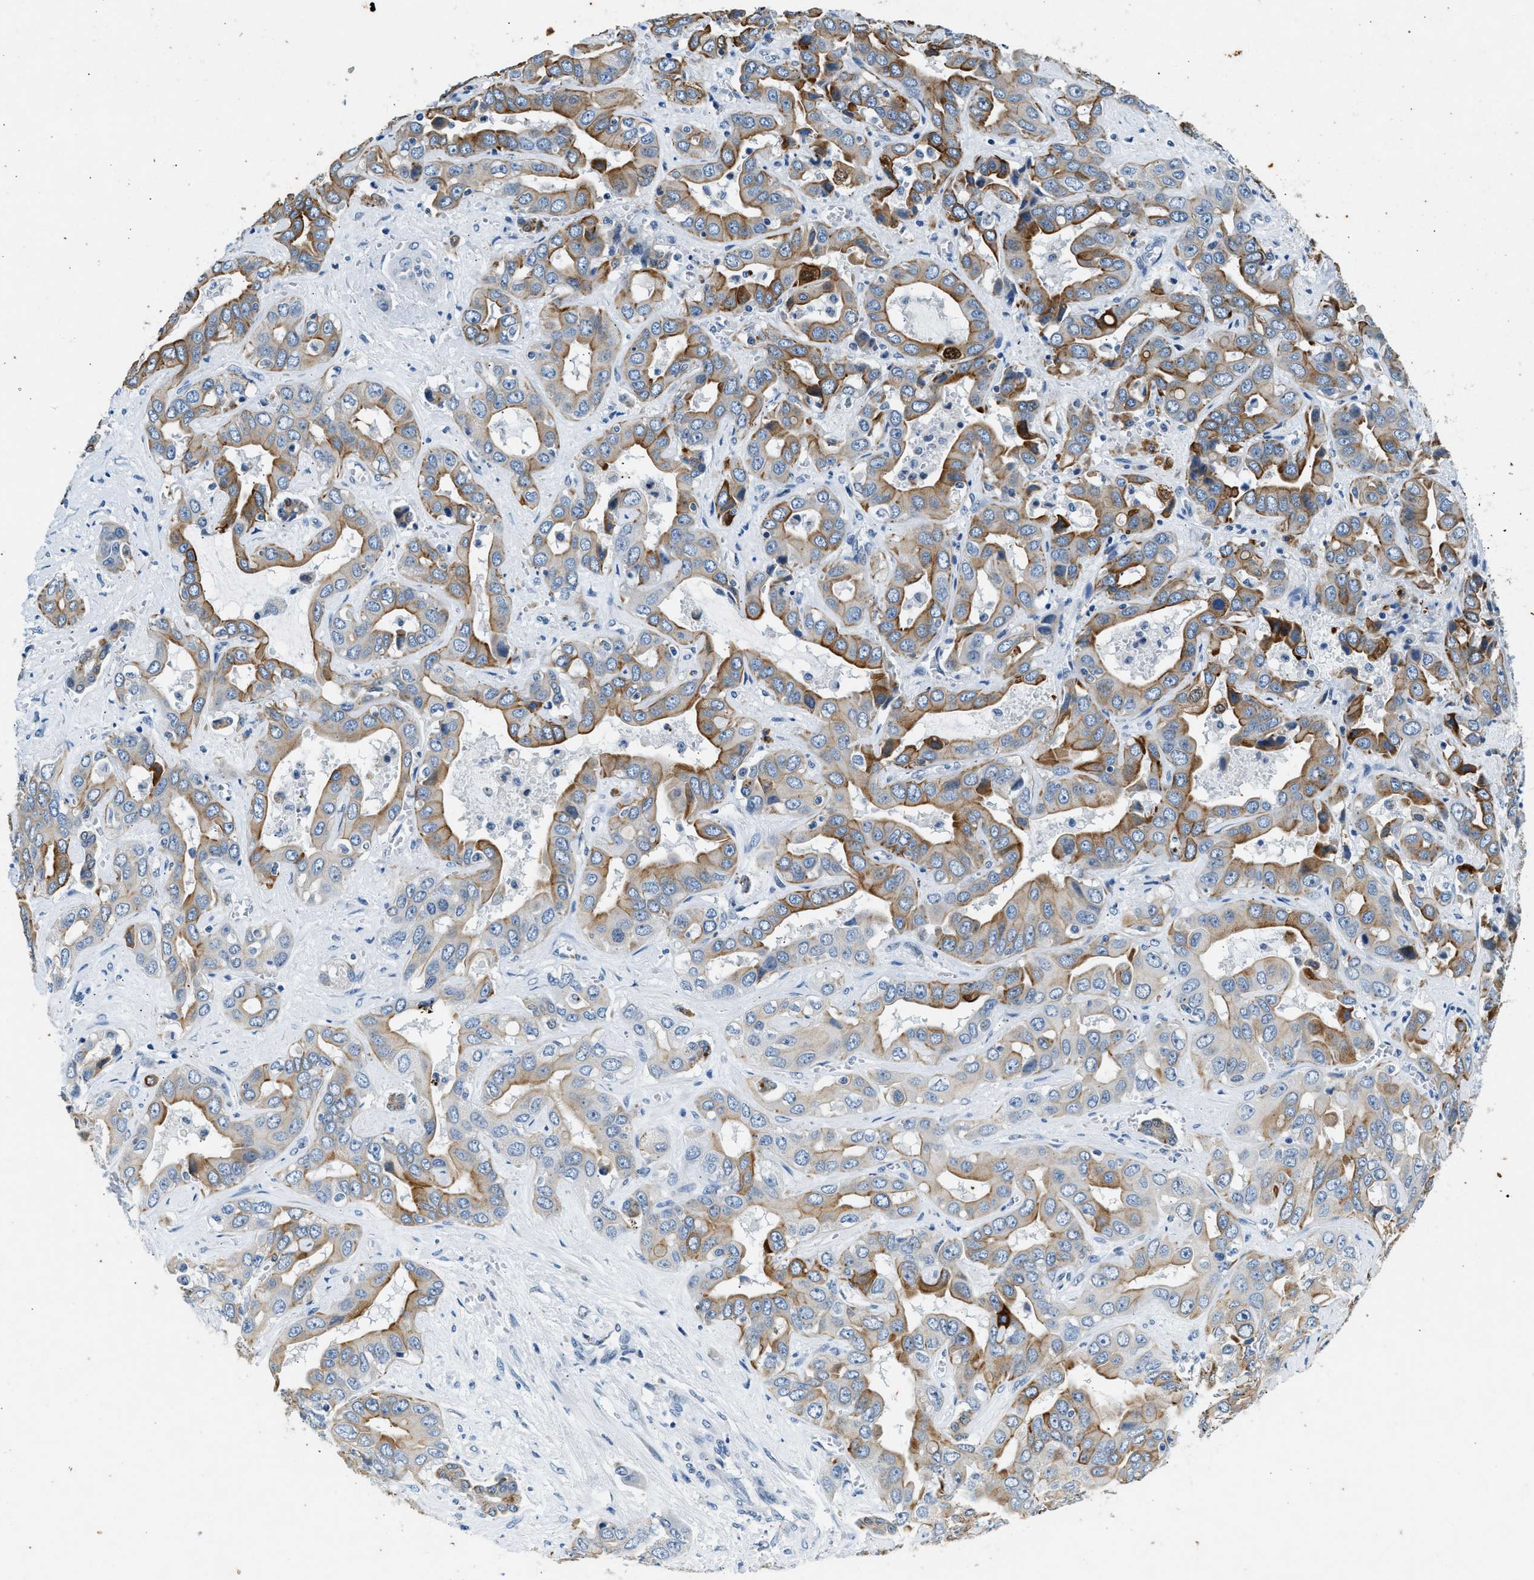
{"staining": {"intensity": "moderate", "quantity": ">75%", "location": "cytoplasmic/membranous"}, "tissue": "liver cancer", "cell_type": "Tumor cells", "image_type": "cancer", "snomed": [{"axis": "morphology", "description": "Cholangiocarcinoma"}, {"axis": "topography", "description": "Liver"}], "caption": "Liver cancer stained for a protein reveals moderate cytoplasmic/membranous positivity in tumor cells.", "gene": "CFAP20", "patient": {"sex": "female", "age": 52}}